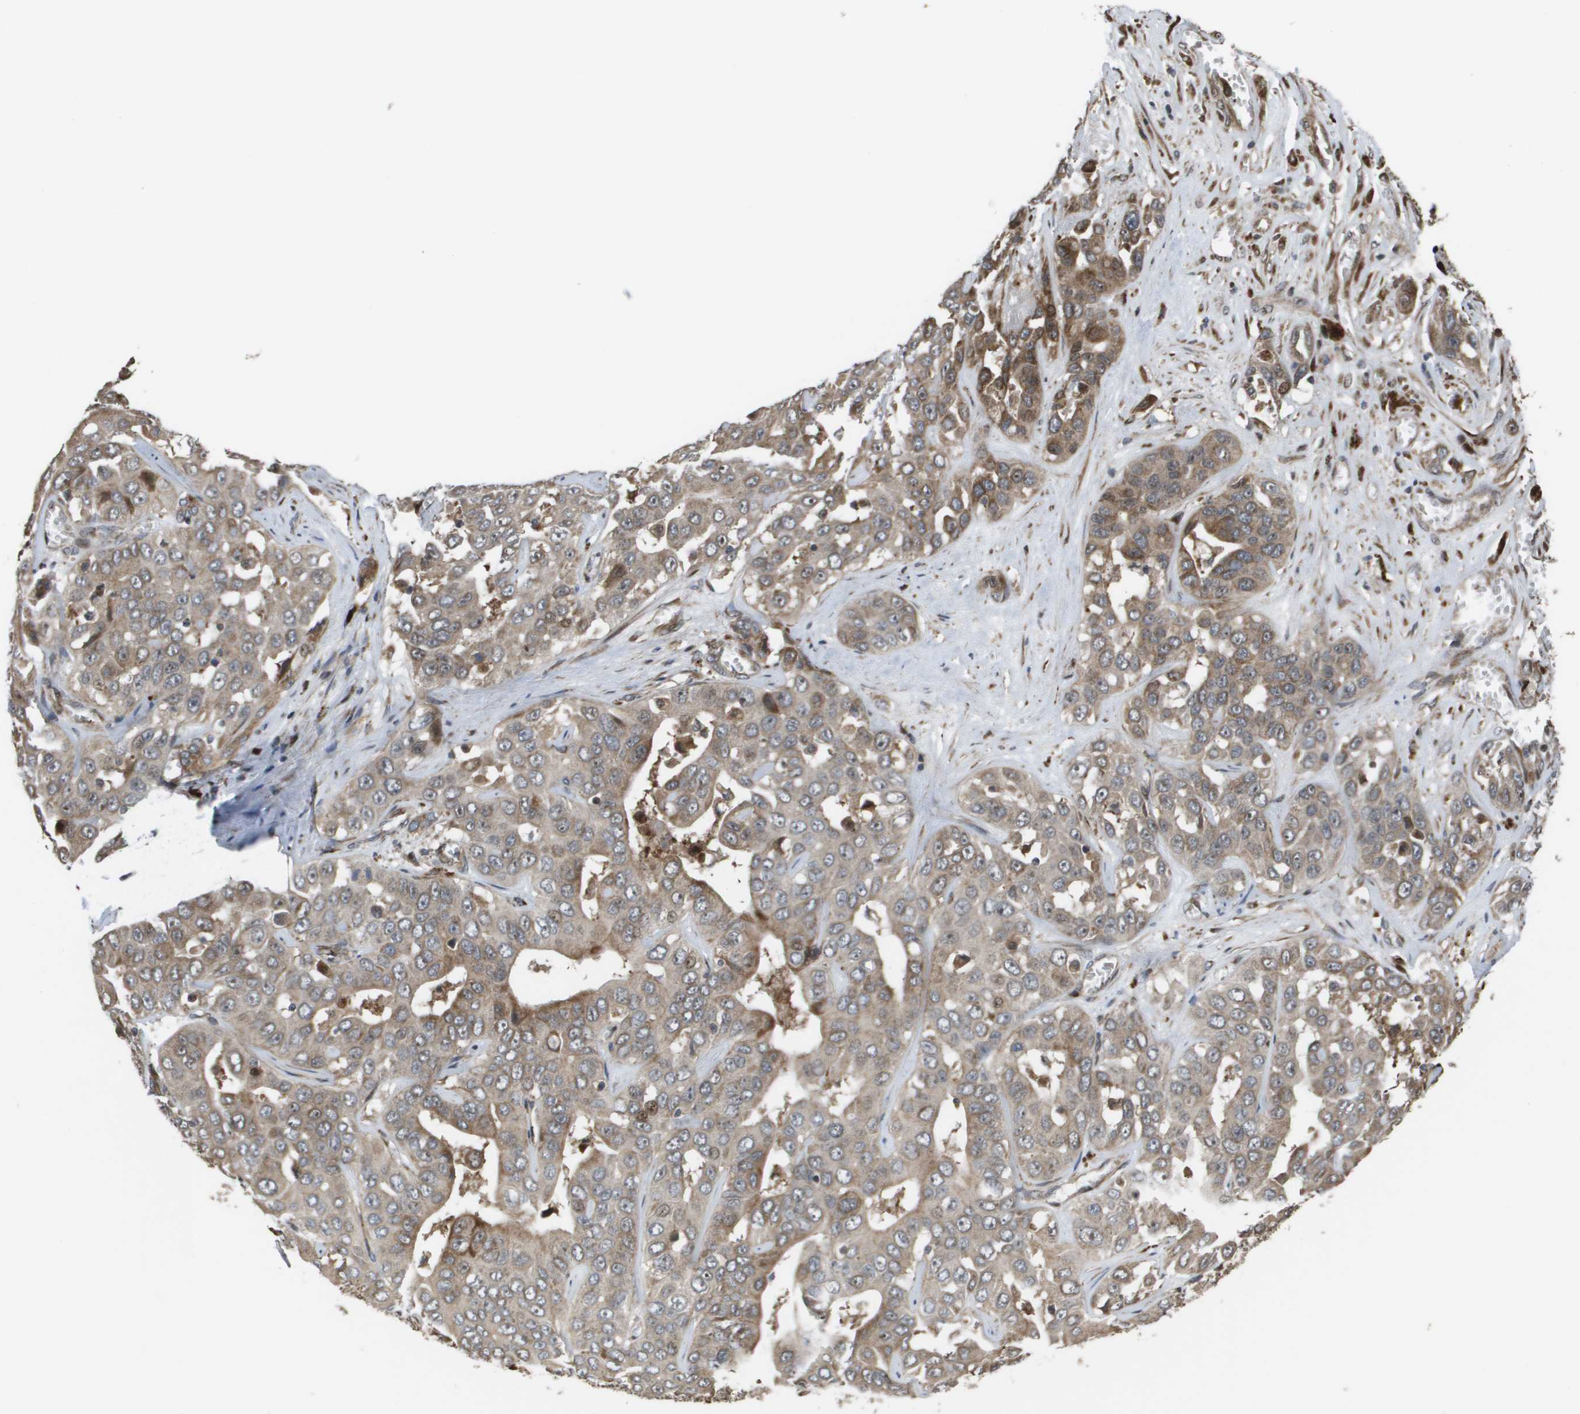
{"staining": {"intensity": "moderate", "quantity": "25%-75%", "location": "cytoplasmic/membranous"}, "tissue": "liver cancer", "cell_type": "Tumor cells", "image_type": "cancer", "snomed": [{"axis": "morphology", "description": "Cholangiocarcinoma"}, {"axis": "topography", "description": "Liver"}], "caption": "Immunohistochemical staining of liver cancer reveals moderate cytoplasmic/membranous protein positivity in approximately 25%-75% of tumor cells.", "gene": "AXIN2", "patient": {"sex": "female", "age": 52}}